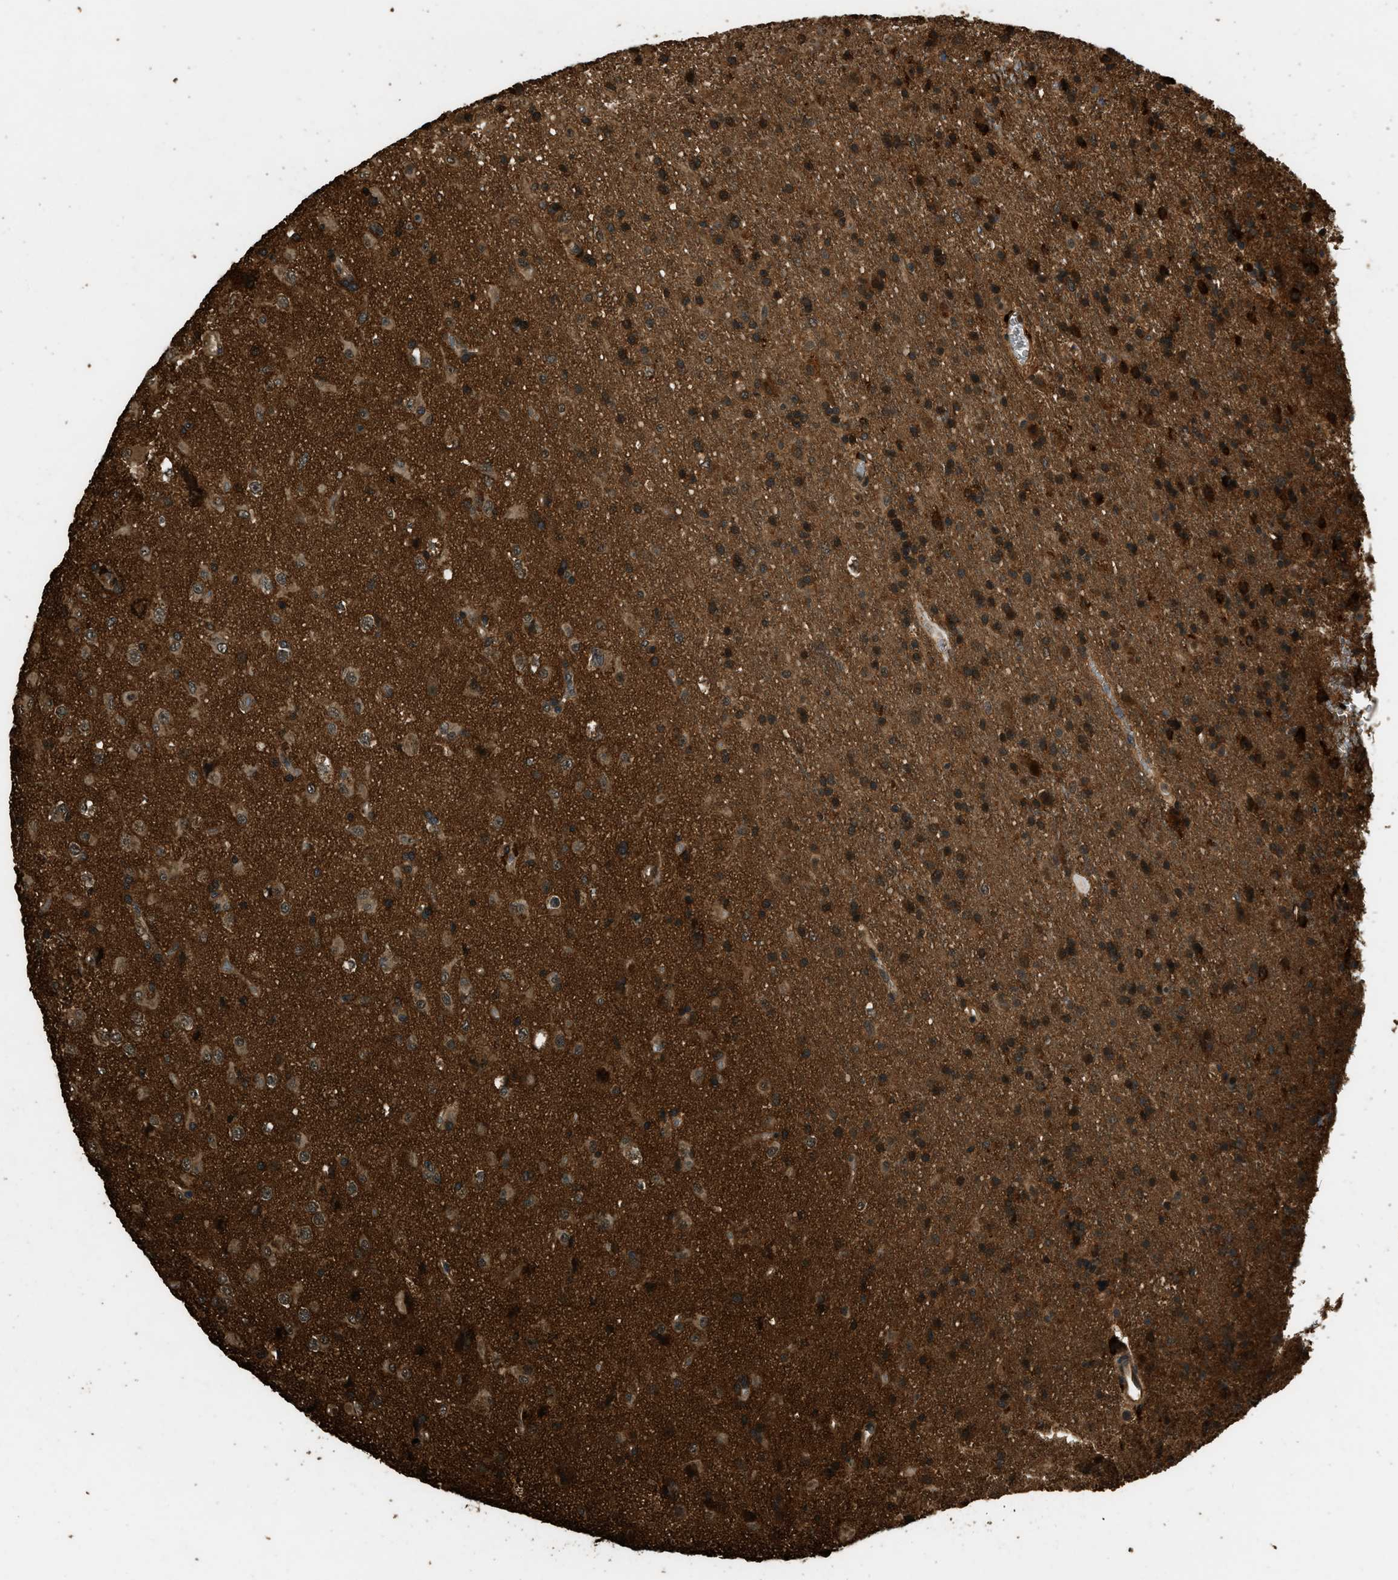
{"staining": {"intensity": "moderate", "quantity": ">75%", "location": "cytoplasmic/membranous"}, "tissue": "glioma", "cell_type": "Tumor cells", "image_type": "cancer", "snomed": [{"axis": "morphology", "description": "Glioma, malignant, Low grade"}, {"axis": "topography", "description": "Brain"}], "caption": "Protein positivity by immunohistochemistry shows moderate cytoplasmic/membranous staining in approximately >75% of tumor cells in glioma.", "gene": "RAP2A", "patient": {"sex": "male", "age": 65}}